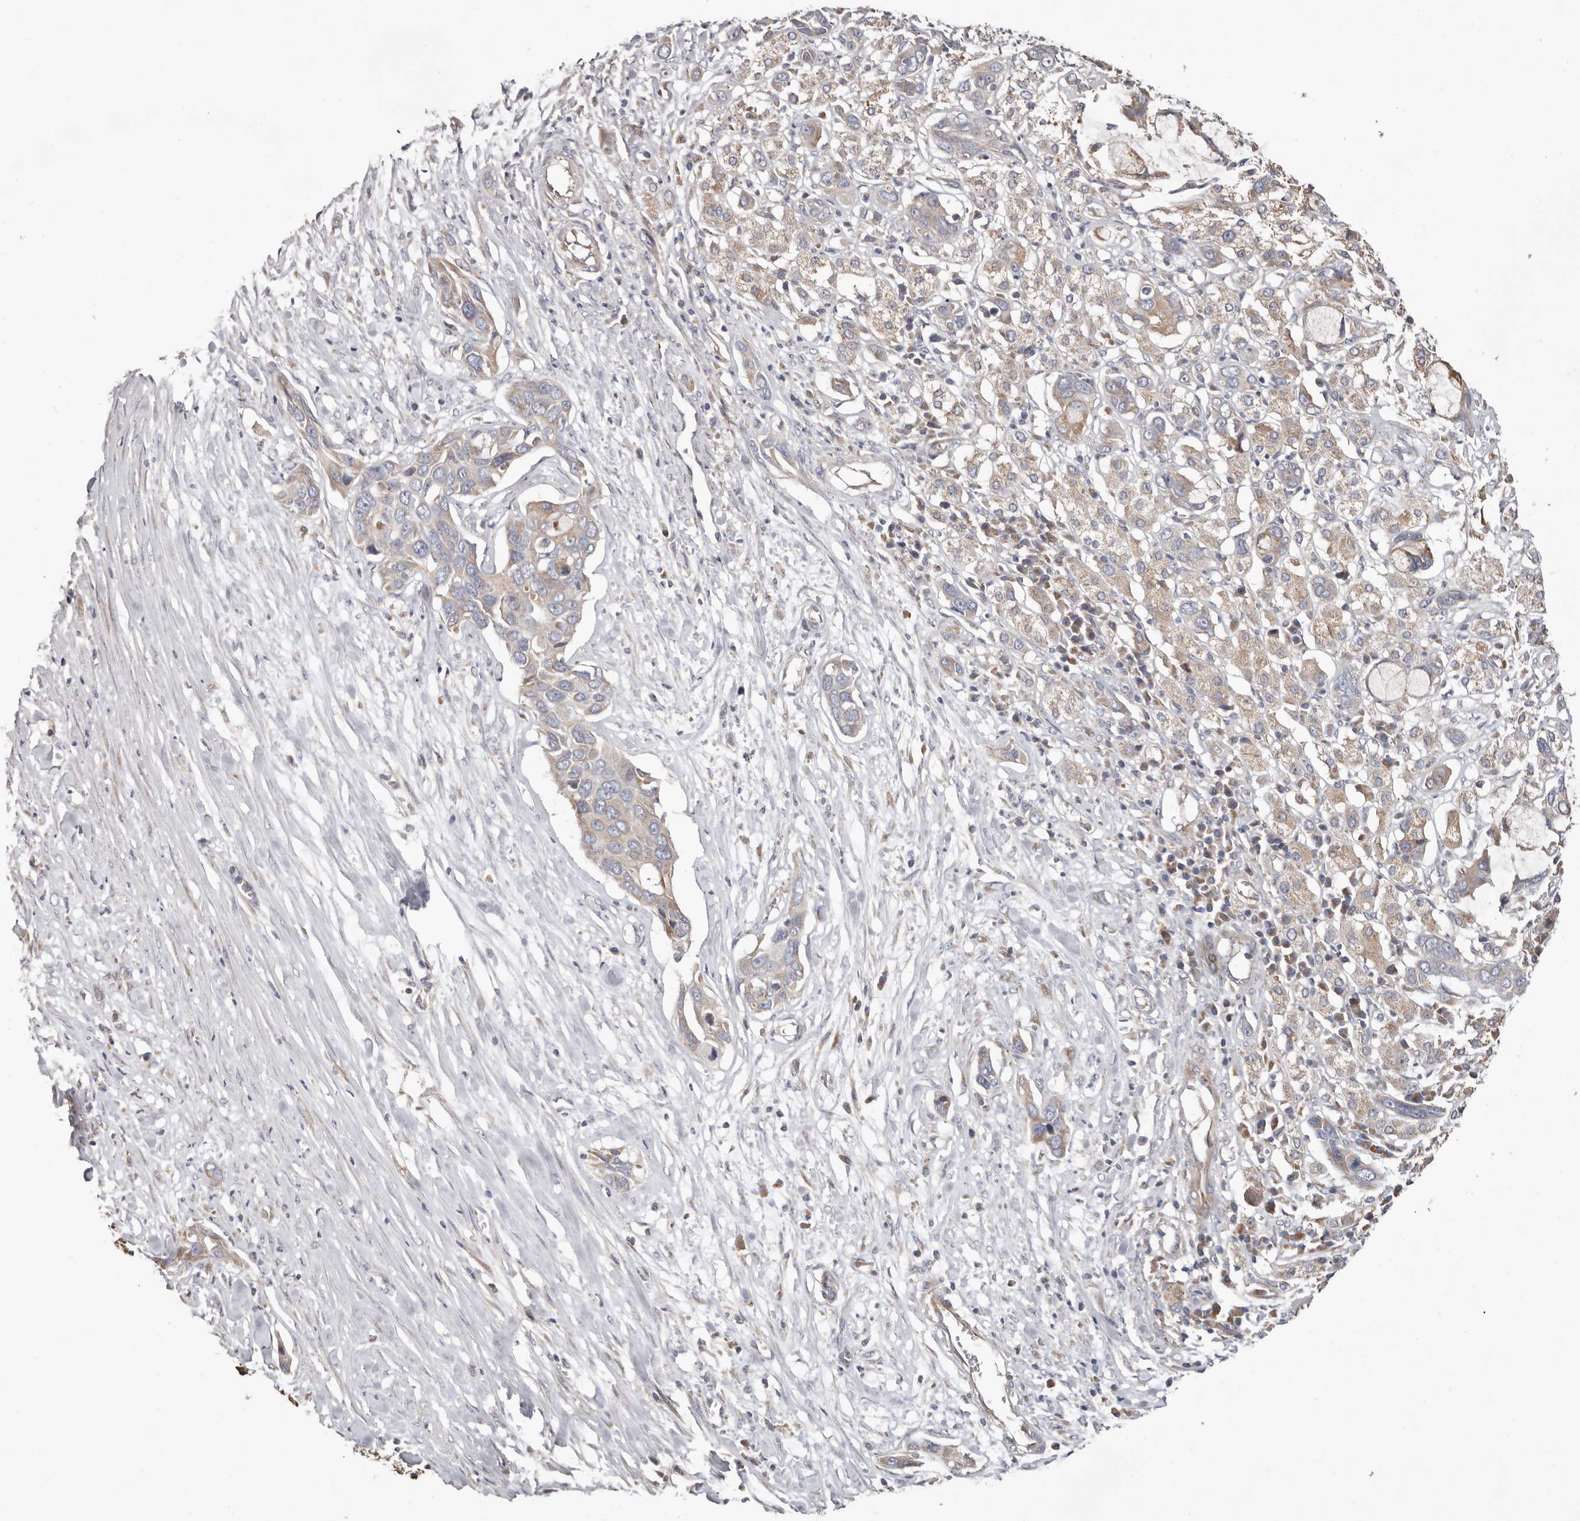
{"staining": {"intensity": "weak", "quantity": ">75%", "location": "cytoplasmic/membranous"}, "tissue": "pancreatic cancer", "cell_type": "Tumor cells", "image_type": "cancer", "snomed": [{"axis": "morphology", "description": "Adenocarcinoma, NOS"}, {"axis": "topography", "description": "Pancreas"}], "caption": "Pancreatic cancer (adenocarcinoma) stained with DAB (3,3'-diaminobenzidine) immunohistochemistry (IHC) reveals low levels of weak cytoplasmic/membranous positivity in approximately >75% of tumor cells.", "gene": "ASIC5", "patient": {"sex": "female", "age": 60}}